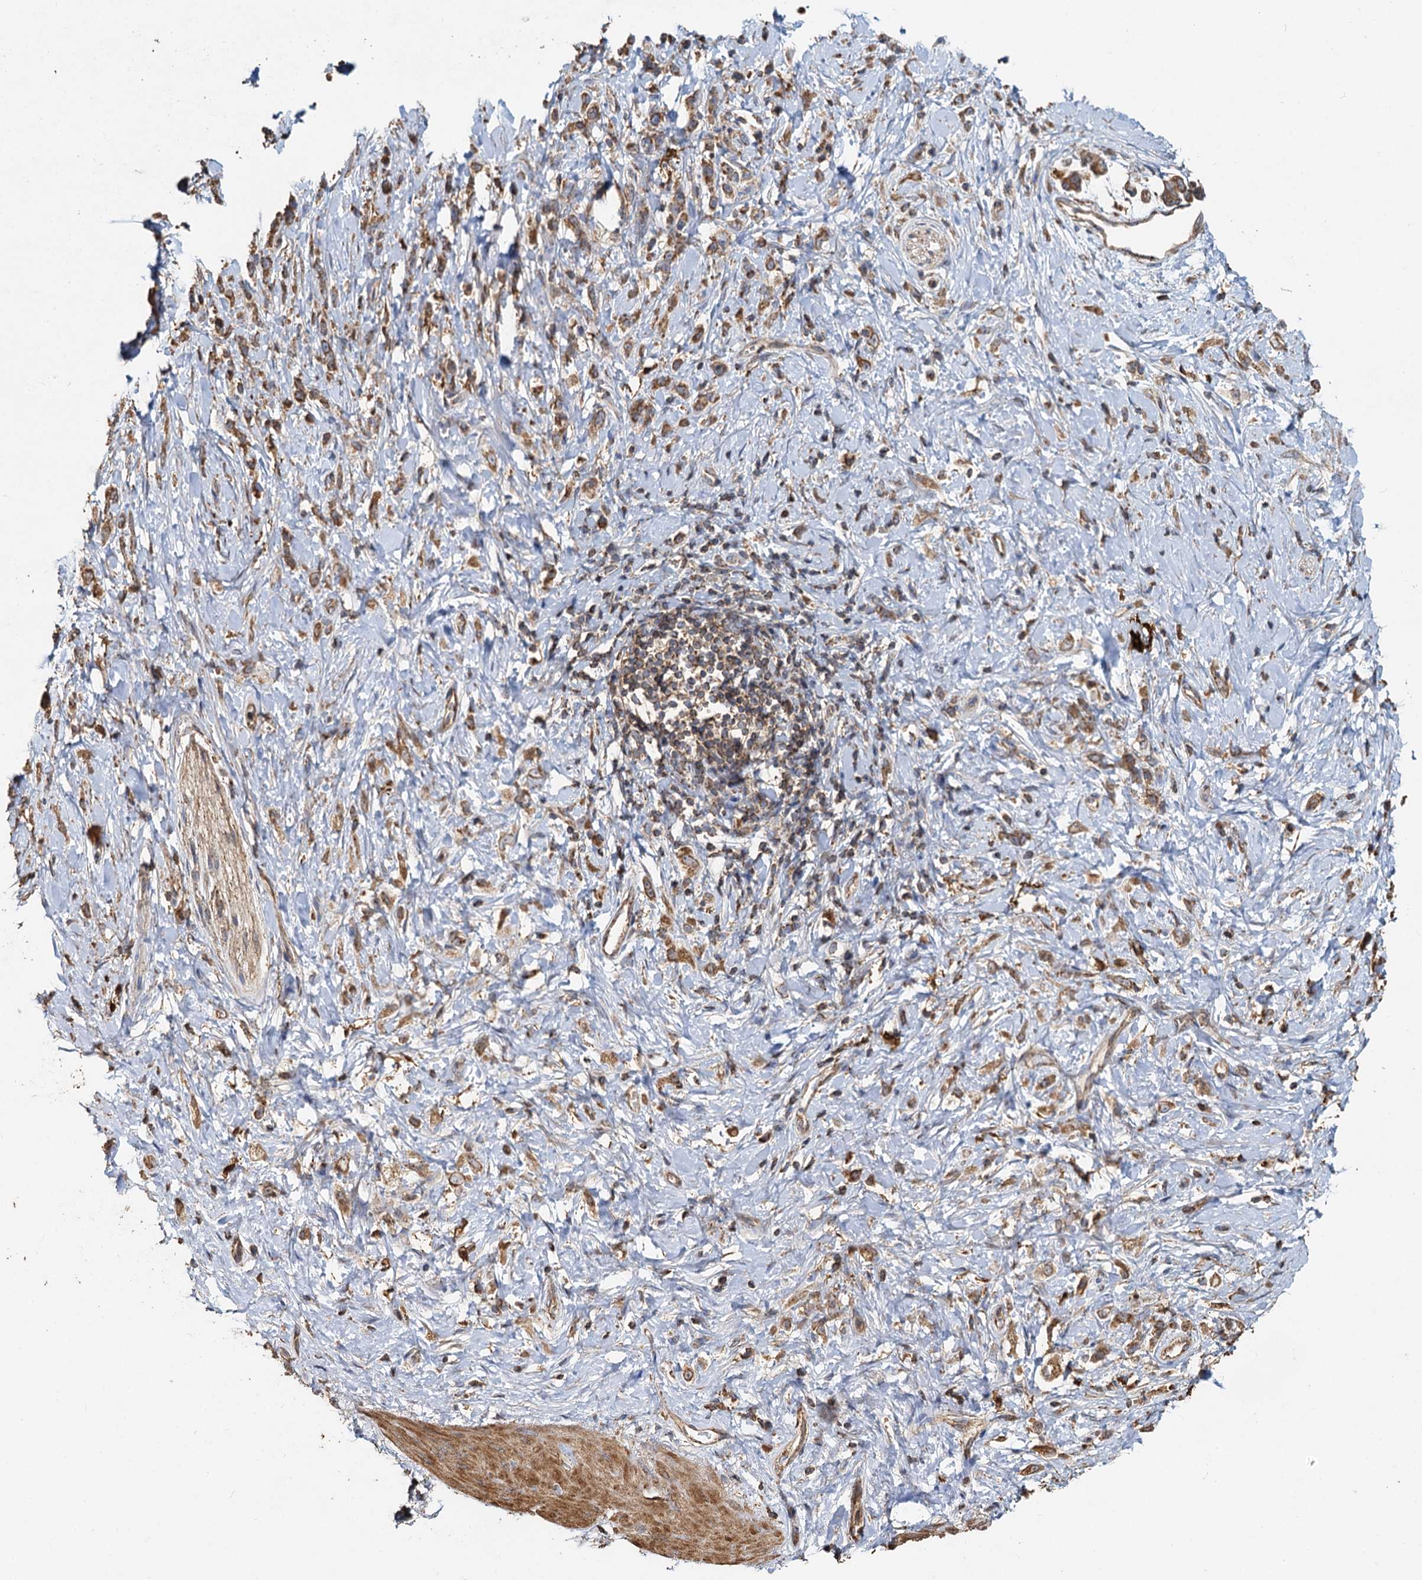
{"staining": {"intensity": "moderate", "quantity": ">75%", "location": "cytoplasmic/membranous"}, "tissue": "stomach cancer", "cell_type": "Tumor cells", "image_type": "cancer", "snomed": [{"axis": "morphology", "description": "Adenocarcinoma, NOS"}, {"axis": "topography", "description": "Stomach"}], "caption": "The image demonstrates staining of adenocarcinoma (stomach), revealing moderate cytoplasmic/membranous protein expression (brown color) within tumor cells.", "gene": "SDS", "patient": {"sex": "female", "age": 60}}